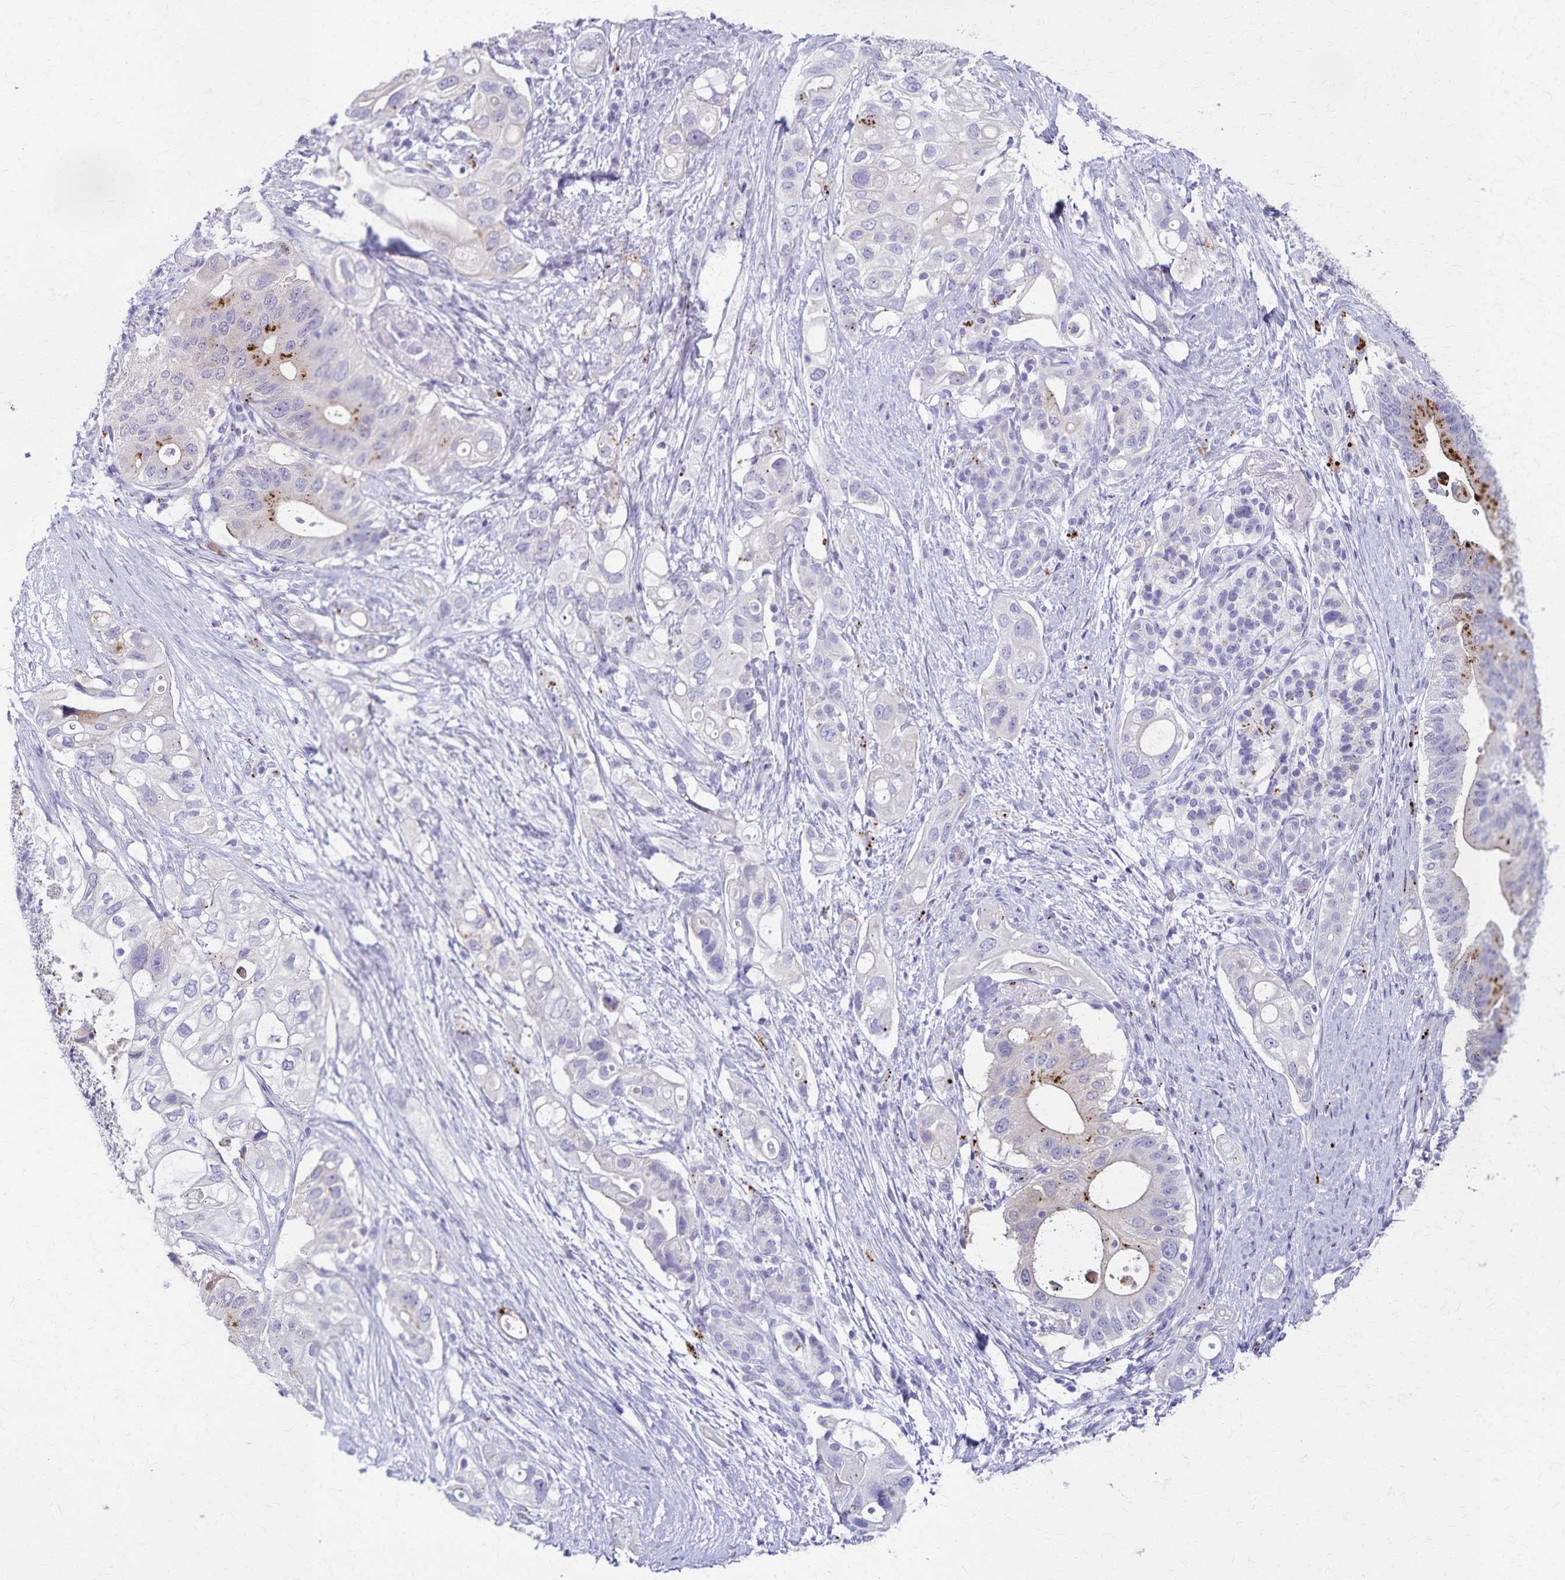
{"staining": {"intensity": "strong", "quantity": "<25%", "location": "cytoplasmic/membranous"}, "tissue": "pancreatic cancer", "cell_type": "Tumor cells", "image_type": "cancer", "snomed": [{"axis": "morphology", "description": "Adenocarcinoma, NOS"}, {"axis": "topography", "description": "Pancreas"}], "caption": "DAB (3,3'-diaminobenzidine) immunohistochemical staining of pancreatic cancer (adenocarcinoma) reveals strong cytoplasmic/membranous protein staining in approximately <25% of tumor cells.", "gene": "TMEM60", "patient": {"sex": "female", "age": 72}}